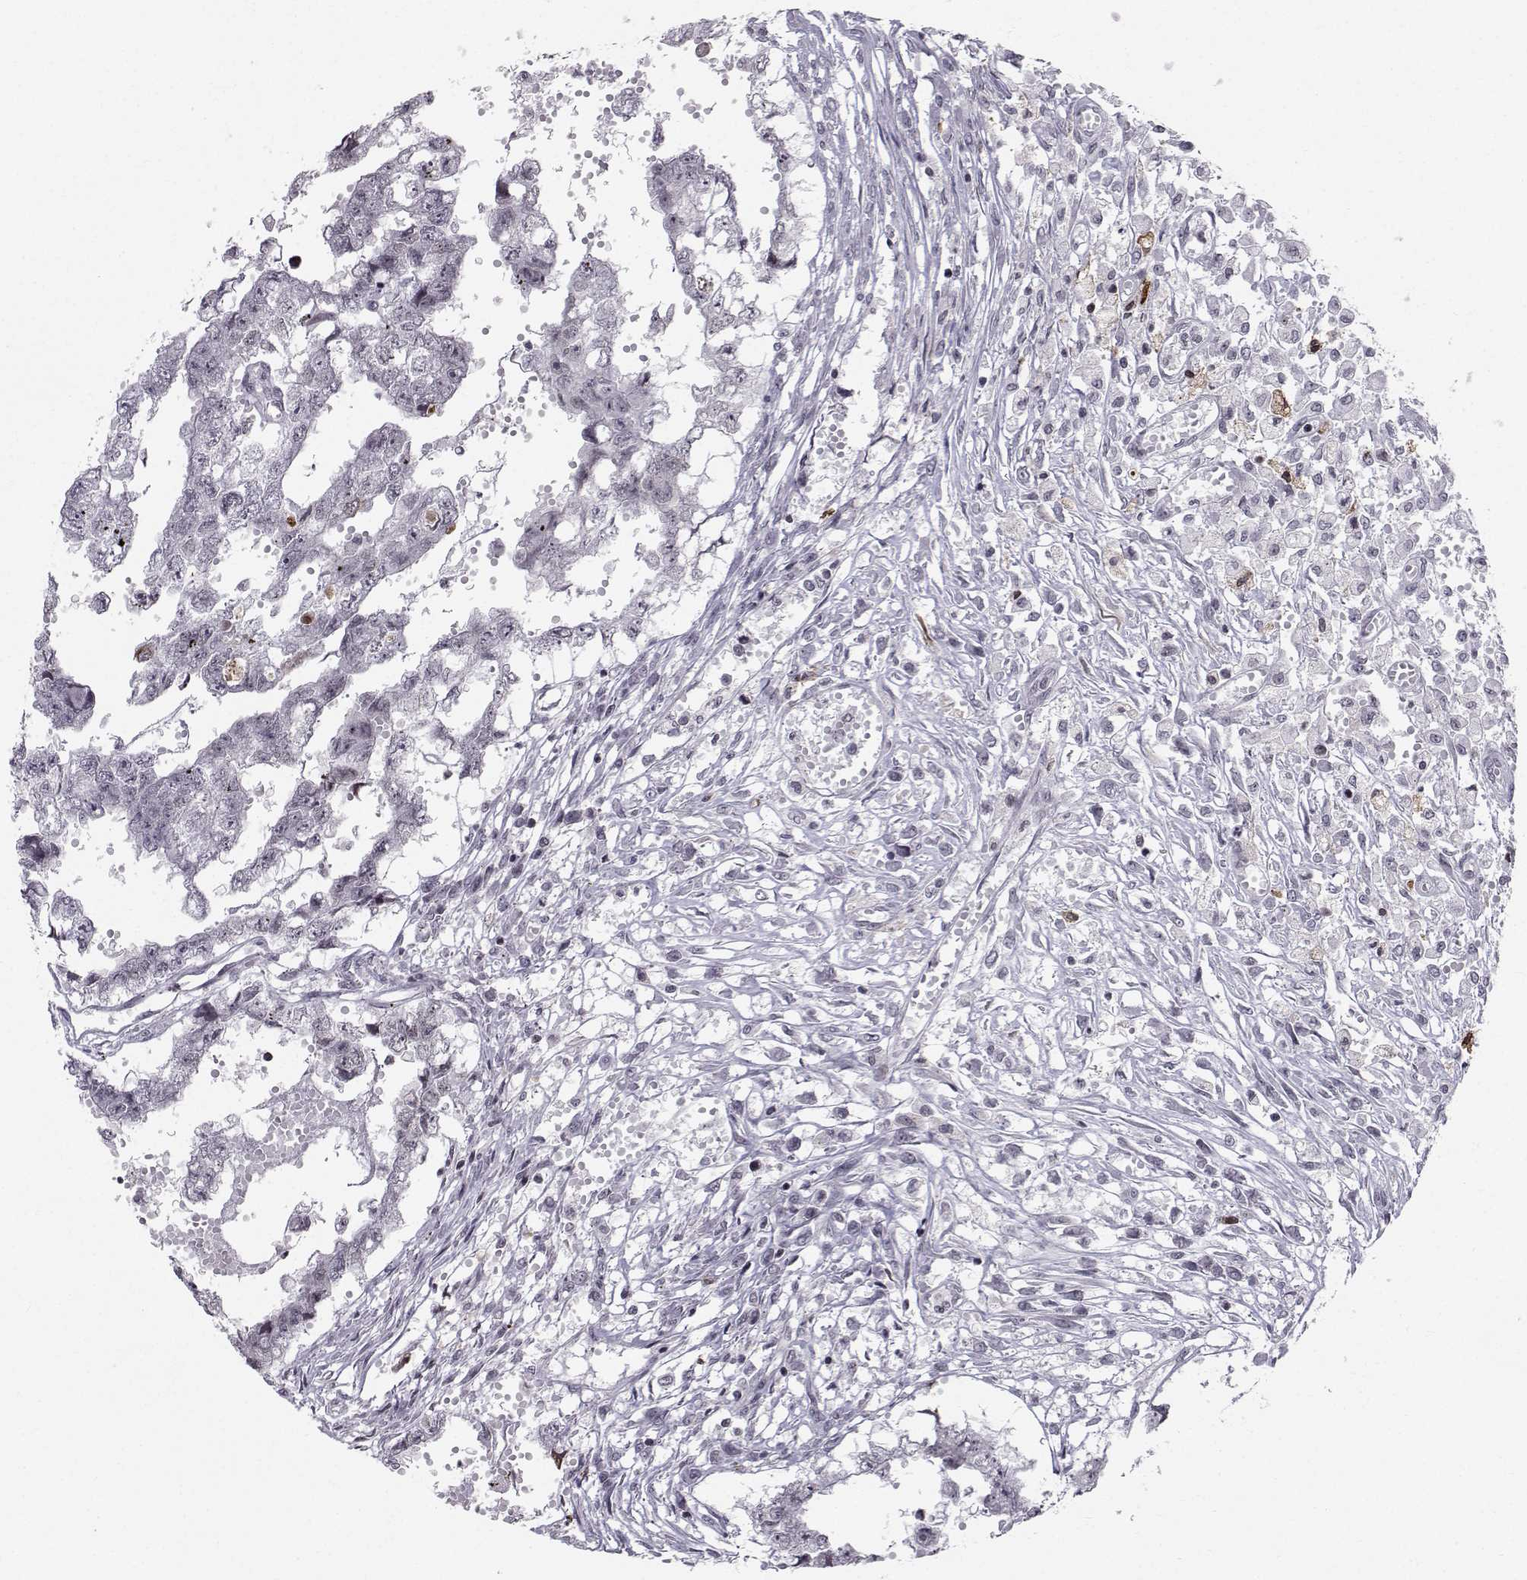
{"staining": {"intensity": "negative", "quantity": "none", "location": "none"}, "tissue": "testis cancer", "cell_type": "Tumor cells", "image_type": "cancer", "snomed": [{"axis": "morphology", "description": "Carcinoma, Embryonal, NOS"}, {"axis": "morphology", "description": "Teratoma, malignant, NOS"}, {"axis": "topography", "description": "Testis"}], "caption": "Immunohistochemistry of human teratoma (malignant) (testis) exhibits no expression in tumor cells.", "gene": "MARCHF4", "patient": {"sex": "male", "age": 44}}